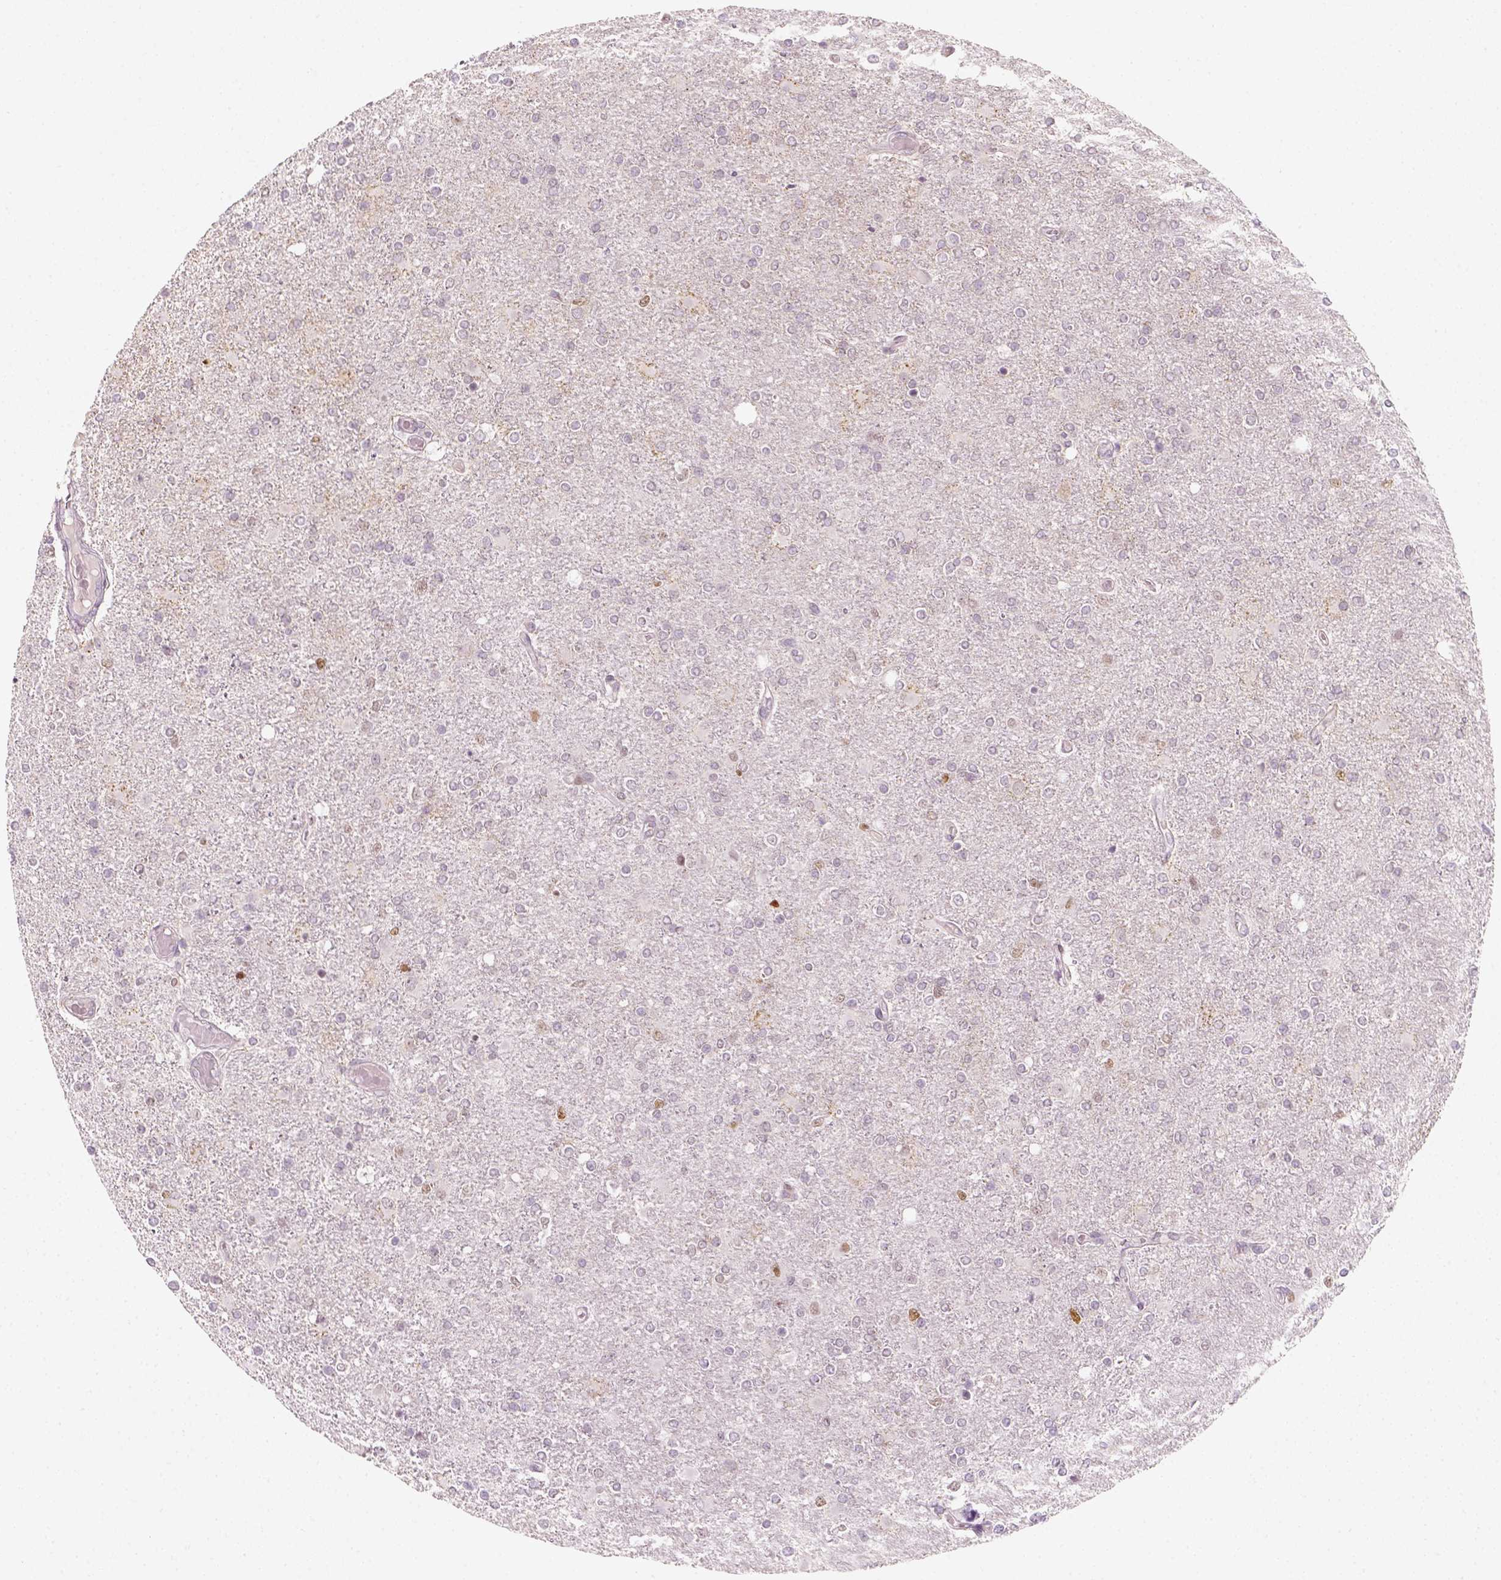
{"staining": {"intensity": "negative", "quantity": "none", "location": "none"}, "tissue": "glioma", "cell_type": "Tumor cells", "image_type": "cancer", "snomed": [{"axis": "morphology", "description": "Glioma, malignant, High grade"}, {"axis": "topography", "description": "Cerebral cortex"}], "caption": "The immunohistochemistry (IHC) micrograph has no significant staining in tumor cells of glioma tissue.", "gene": "TP53", "patient": {"sex": "male", "age": 70}}